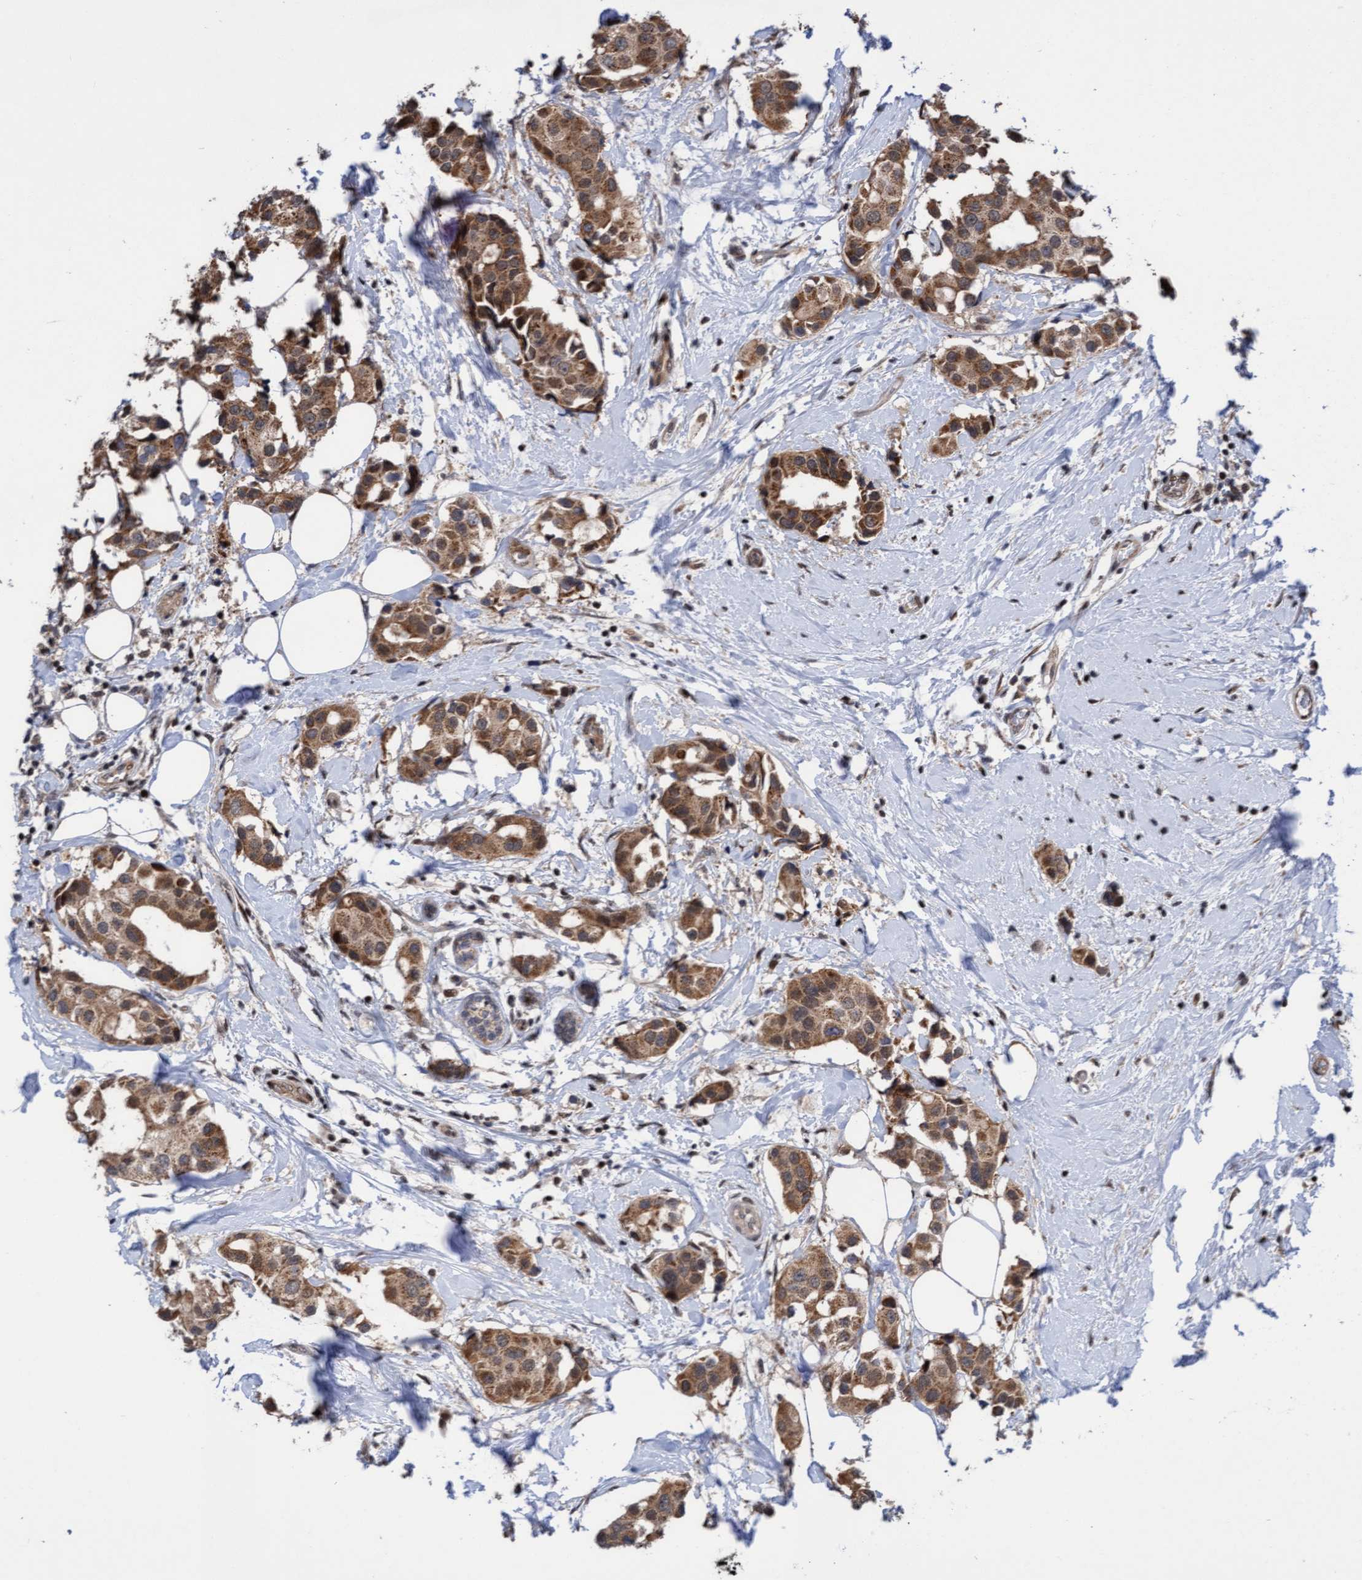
{"staining": {"intensity": "moderate", "quantity": ">75%", "location": "cytoplasmic/membranous"}, "tissue": "breast cancer", "cell_type": "Tumor cells", "image_type": "cancer", "snomed": [{"axis": "morphology", "description": "Normal tissue, NOS"}, {"axis": "morphology", "description": "Duct carcinoma"}, {"axis": "topography", "description": "Breast"}], "caption": "Tumor cells show moderate cytoplasmic/membranous positivity in about >75% of cells in breast cancer (invasive ductal carcinoma).", "gene": "ITFG1", "patient": {"sex": "female", "age": 39}}